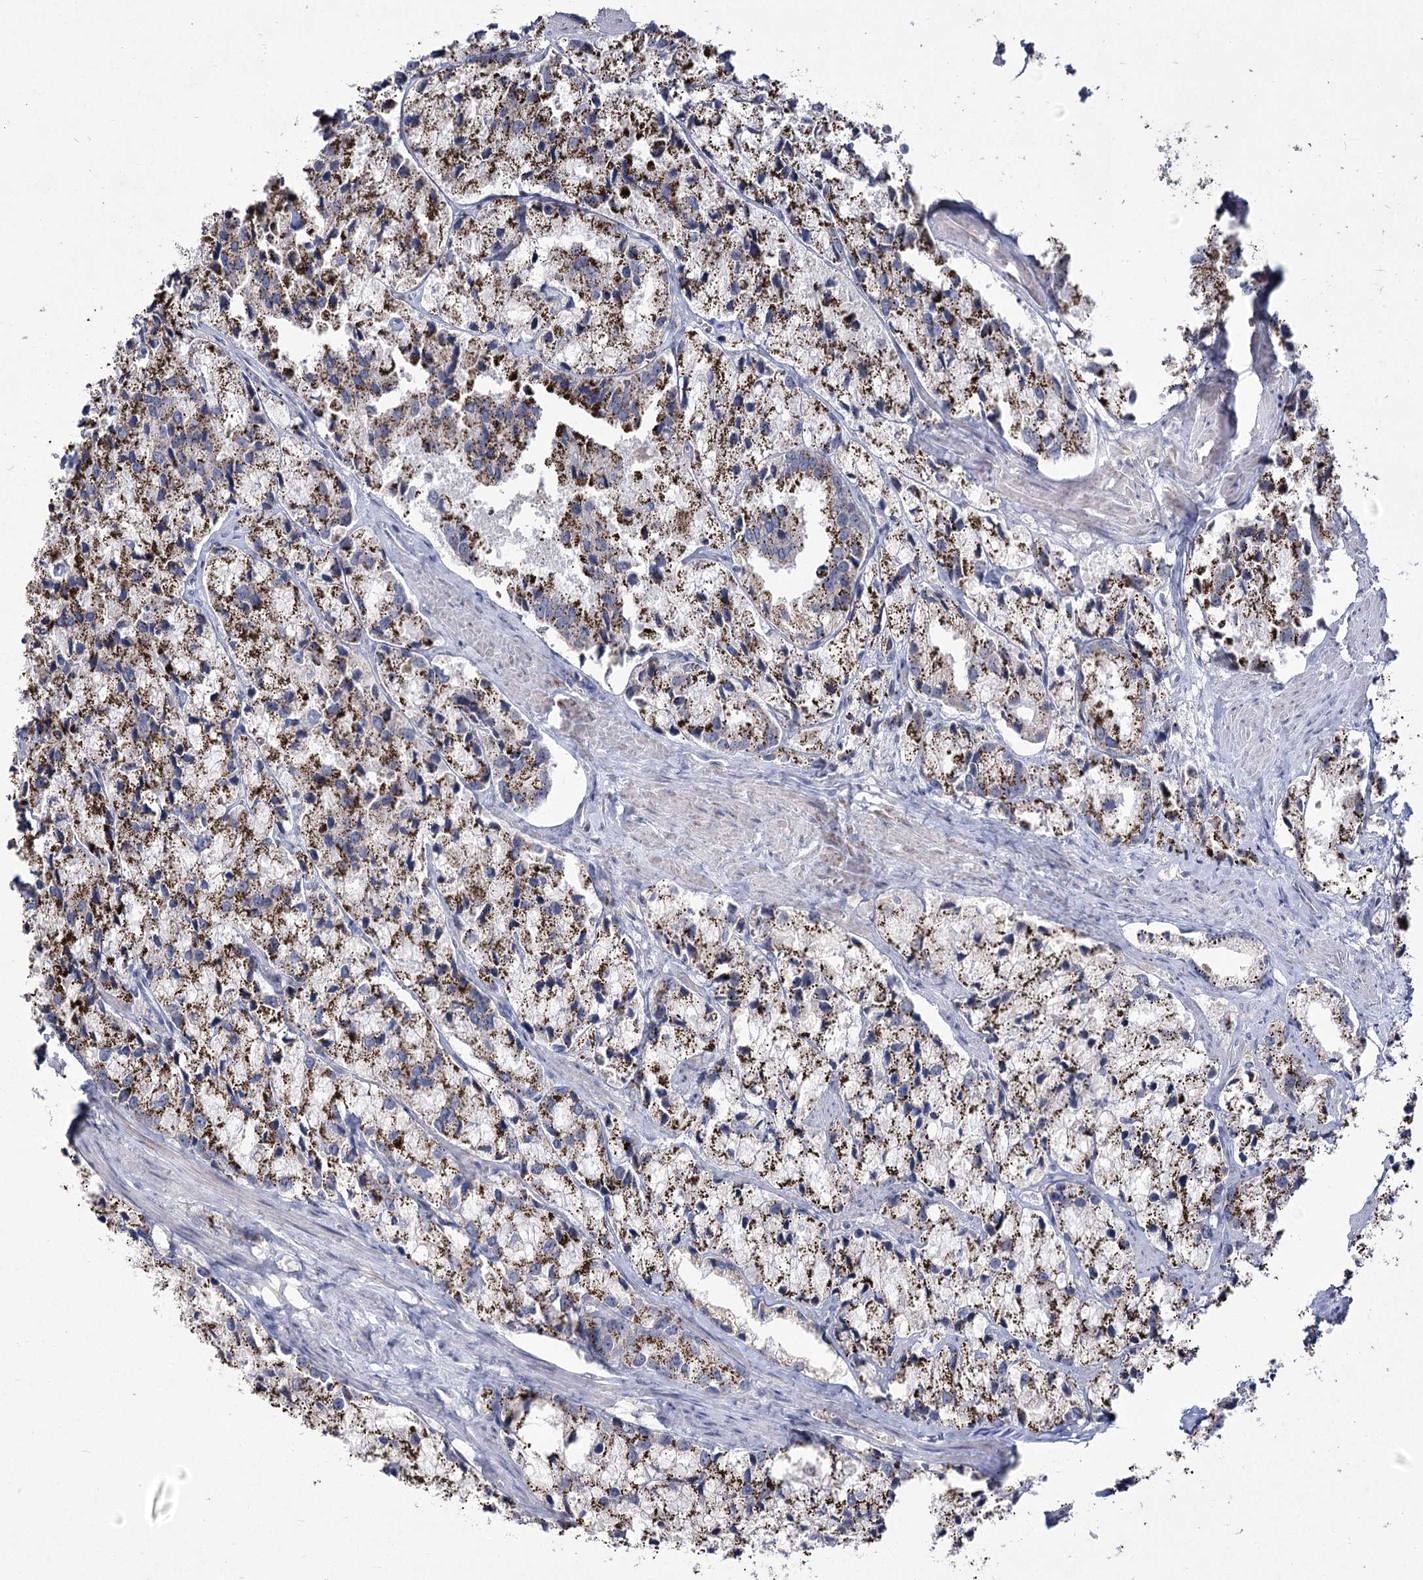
{"staining": {"intensity": "moderate", "quantity": "25%-75%", "location": "cytoplasmic/membranous"}, "tissue": "prostate cancer", "cell_type": "Tumor cells", "image_type": "cancer", "snomed": [{"axis": "morphology", "description": "Adenocarcinoma, High grade"}, {"axis": "topography", "description": "Prostate"}], "caption": "Human prostate cancer (adenocarcinoma (high-grade)) stained with a protein marker reveals moderate staining in tumor cells.", "gene": "DDX50", "patient": {"sex": "male", "age": 66}}